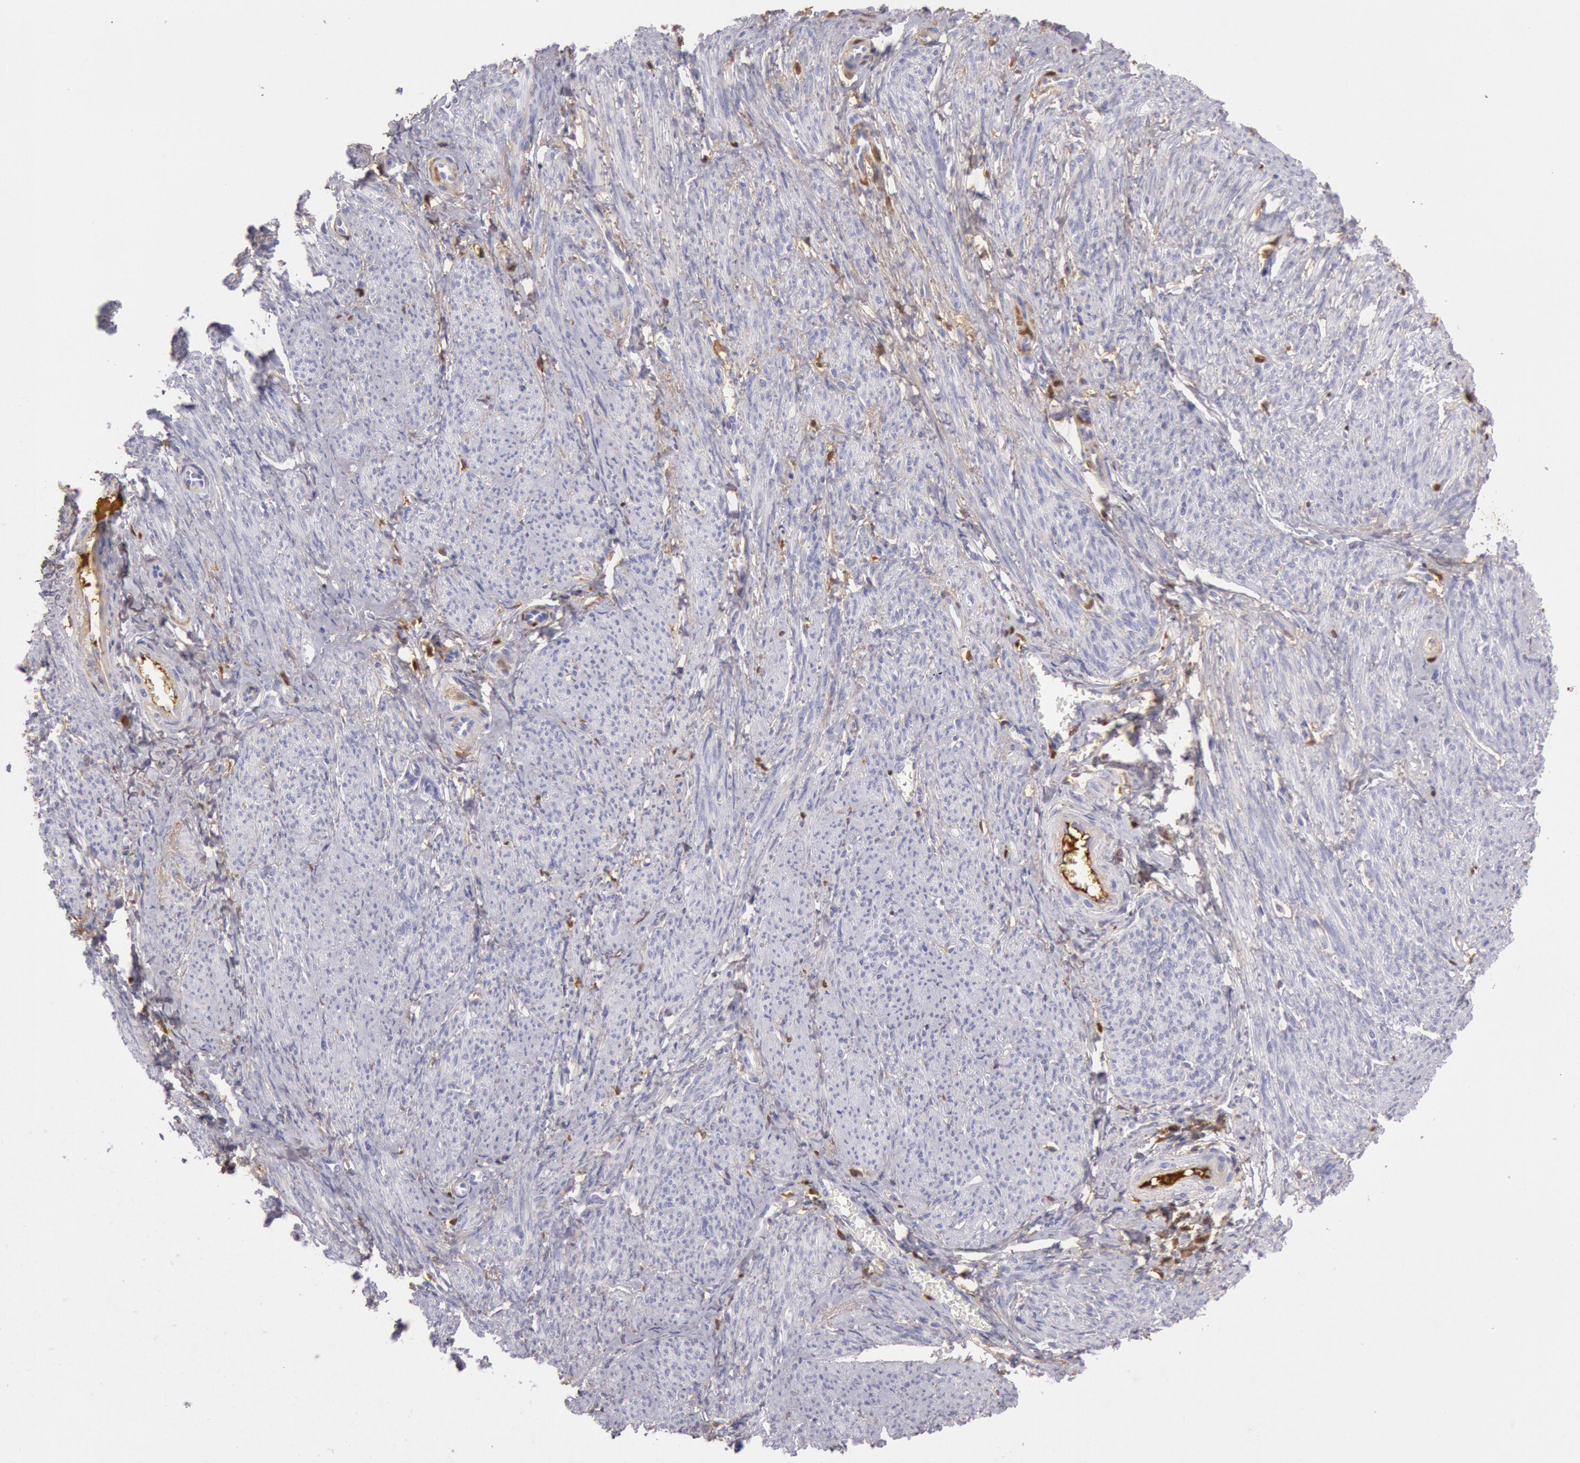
{"staining": {"intensity": "negative", "quantity": "none", "location": "none"}, "tissue": "smooth muscle", "cell_type": "Smooth muscle cells", "image_type": "normal", "snomed": [{"axis": "morphology", "description": "Normal tissue, NOS"}, {"axis": "topography", "description": "Smooth muscle"}, {"axis": "topography", "description": "Cervix"}], "caption": "Immunohistochemistry image of benign smooth muscle: human smooth muscle stained with DAB (3,3'-diaminobenzidine) displays no significant protein expression in smooth muscle cells.", "gene": "IGHG1", "patient": {"sex": "female", "age": 70}}